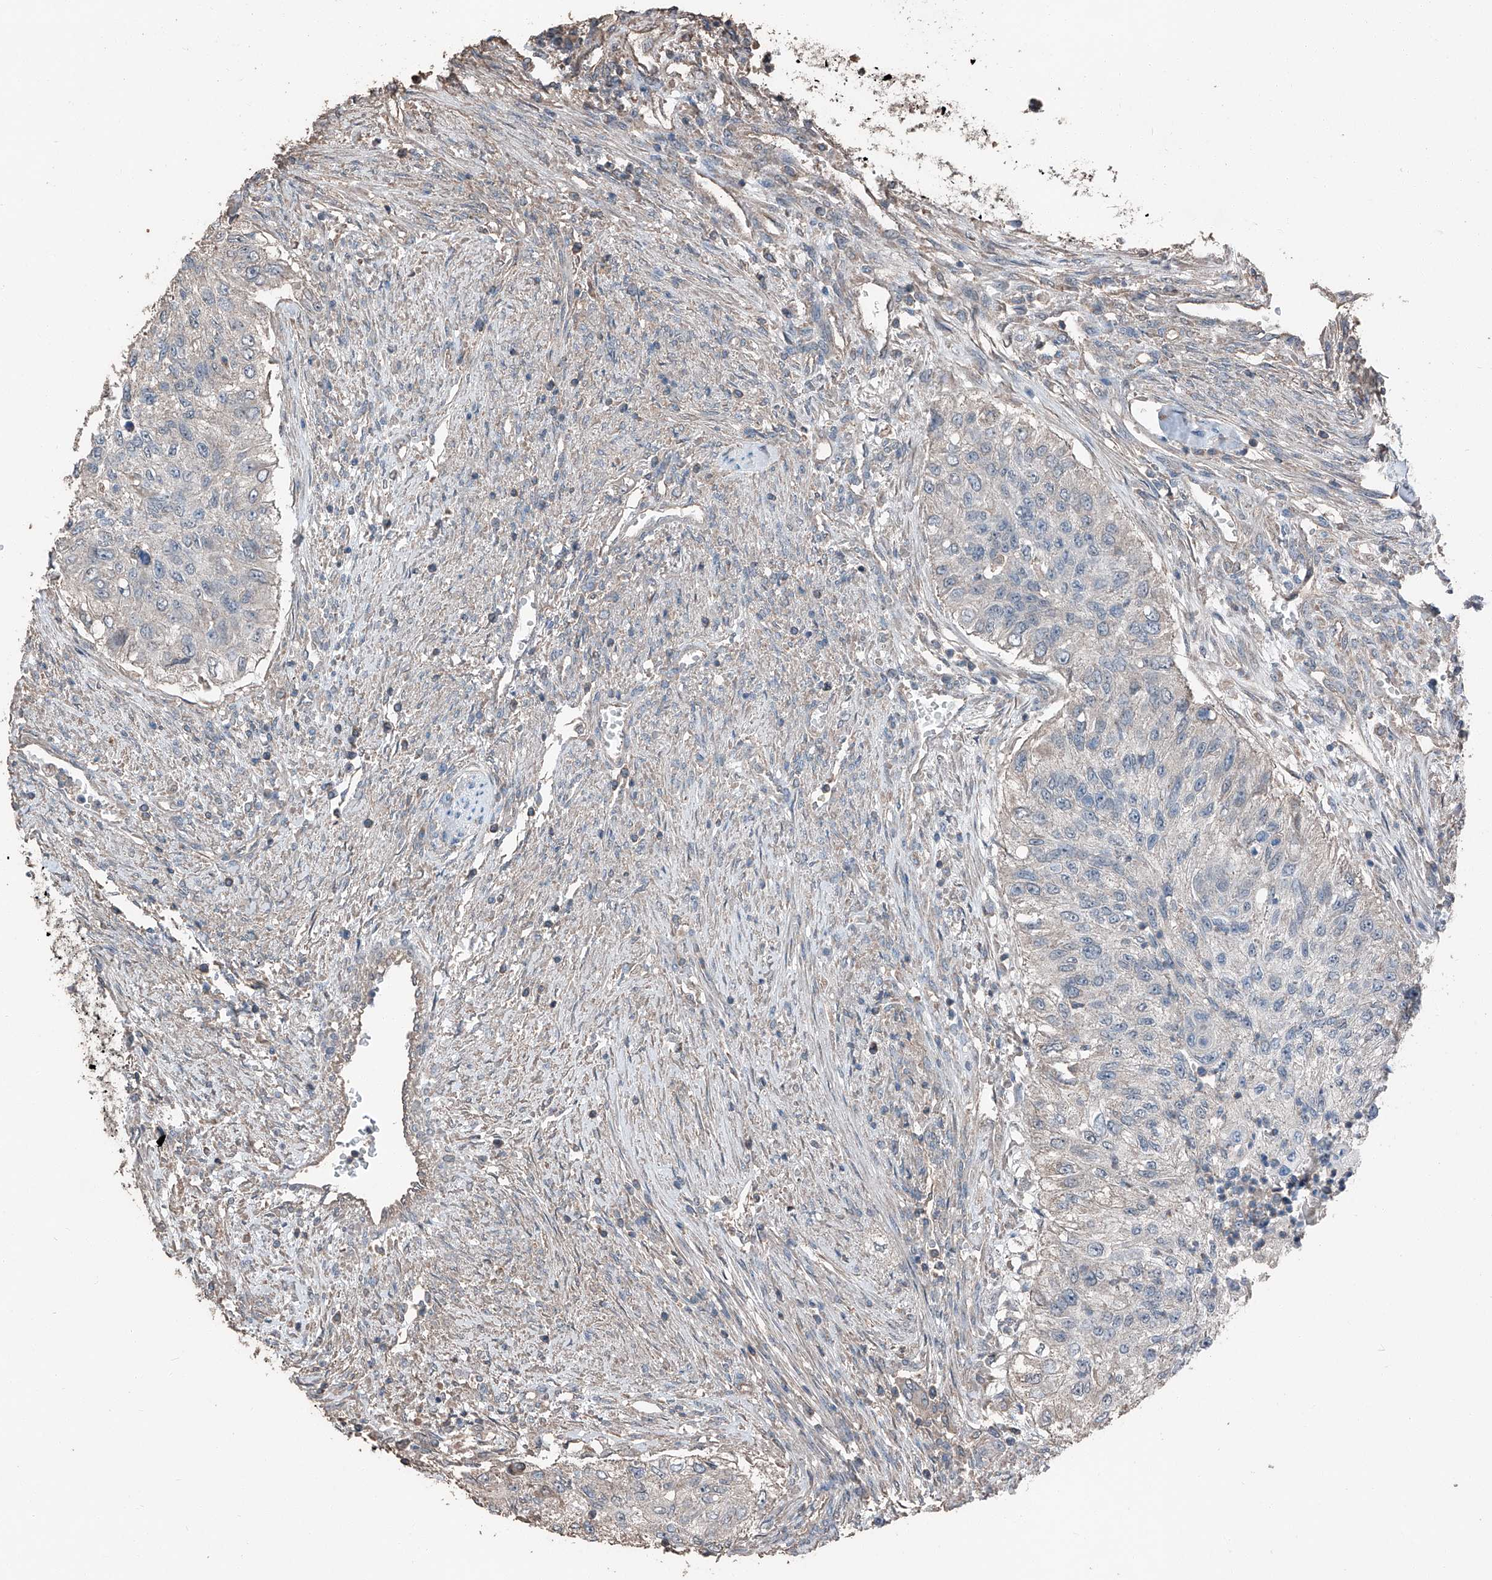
{"staining": {"intensity": "negative", "quantity": "none", "location": "none"}, "tissue": "urothelial cancer", "cell_type": "Tumor cells", "image_type": "cancer", "snomed": [{"axis": "morphology", "description": "Urothelial carcinoma, High grade"}, {"axis": "topography", "description": "Urinary bladder"}], "caption": "IHC micrograph of neoplastic tissue: urothelial carcinoma (high-grade) stained with DAB shows no significant protein positivity in tumor cells. The staining was performed using DAB (3,3'-diaminobenzidine) to visualize the protein expression in brown, while the nuclei were stained in blue with hematoxylin (Magnification: 20x).", "gene": "MAMLD1", "patient": {"sex": "female", "age": 60}}